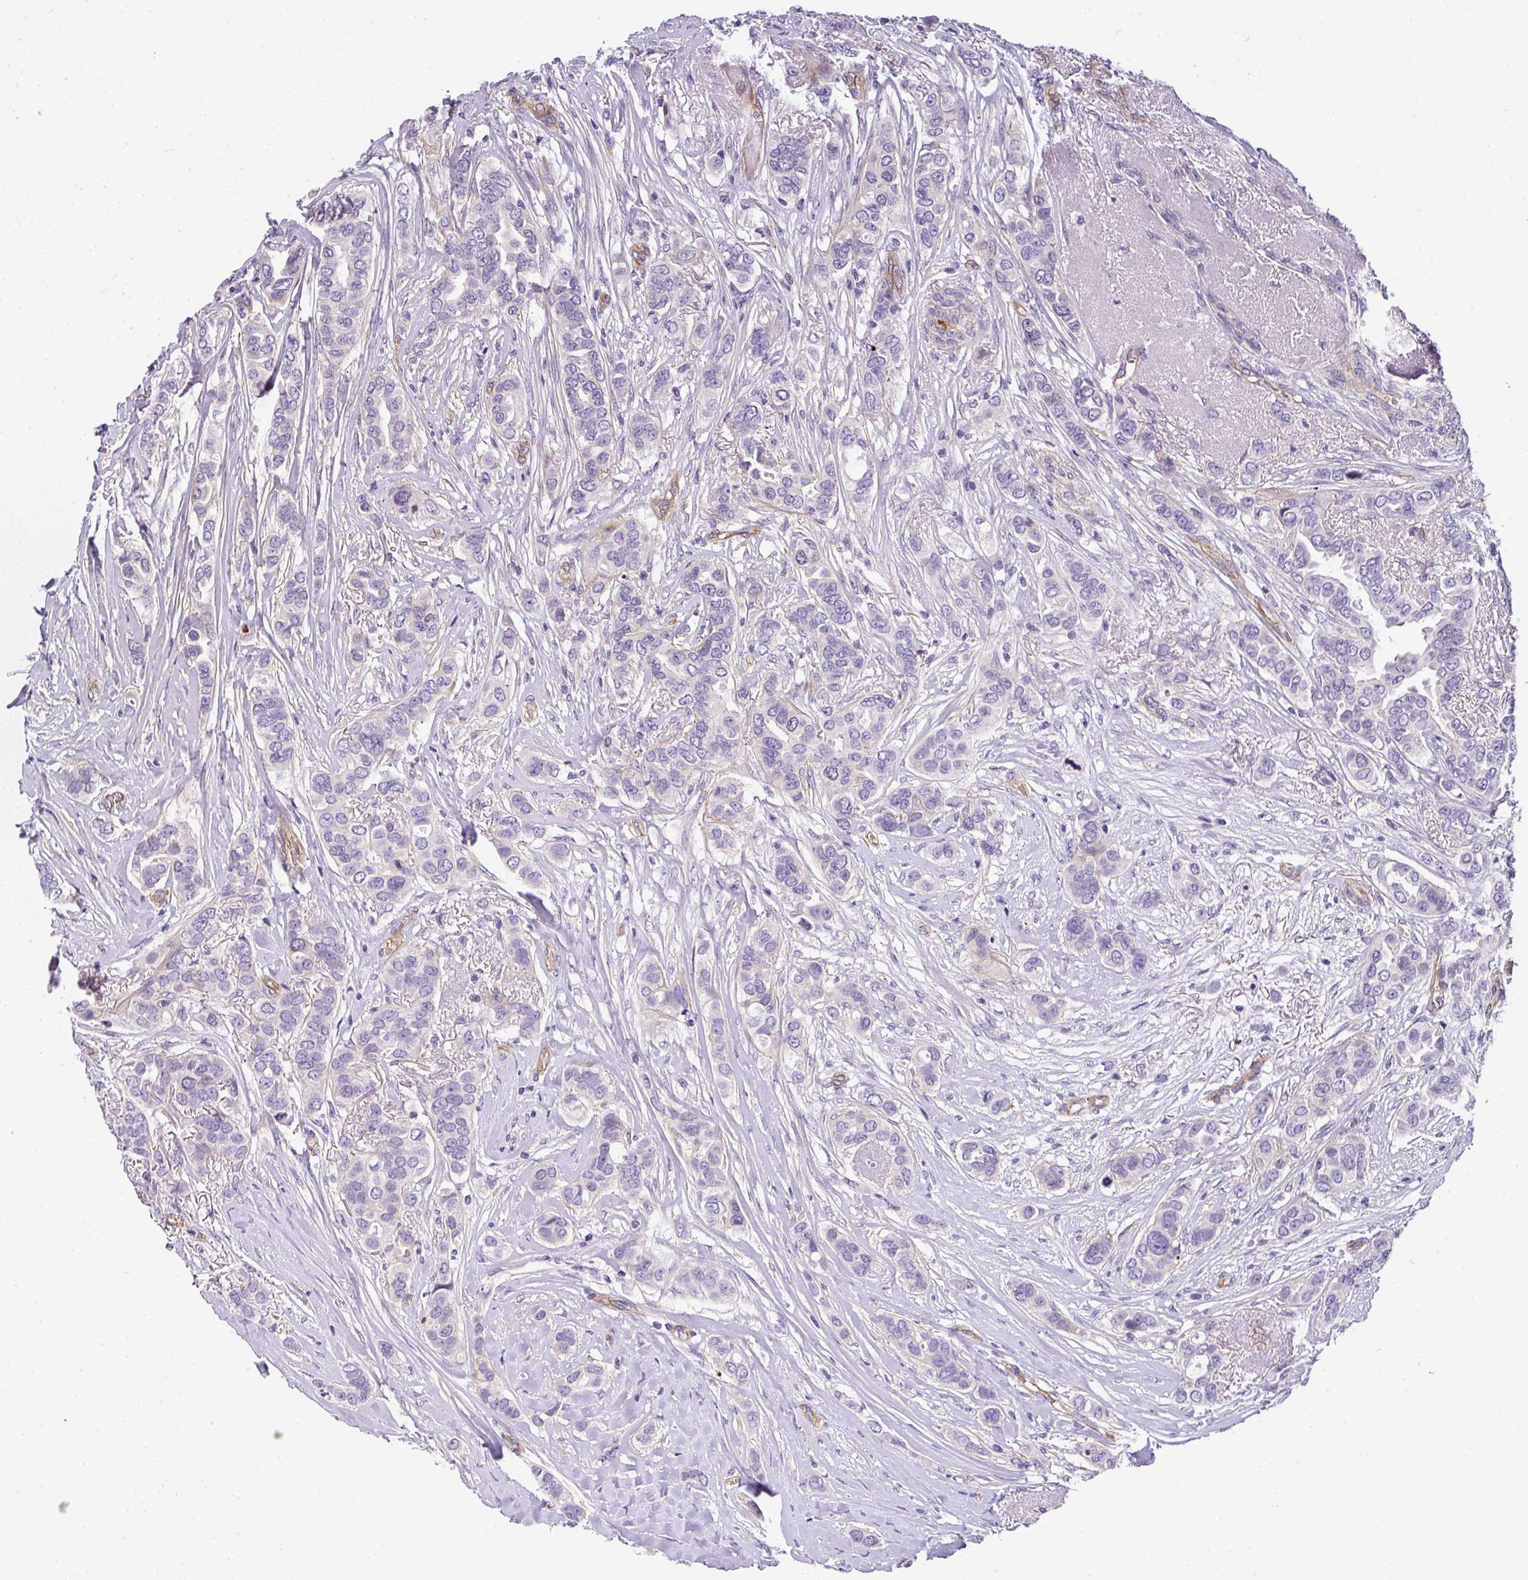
{"staining": {"intensity": "negative", "quantity": "none", "location": "none"}, "tissue": "breast cancer", "cell_type": "Tumor cells", "image_type": "cancer", "snomed": [{"axis": "morphology", "description": "Lobular carcinoma"}, {"axis": "topography", "description": "Breast"}], "caption": "Breast cancer was stained to show a protein in brown. There is no significant positivity in tumor cells.", "gene": "OR11H4", "patient": {"sex": "female", "age": 51}}